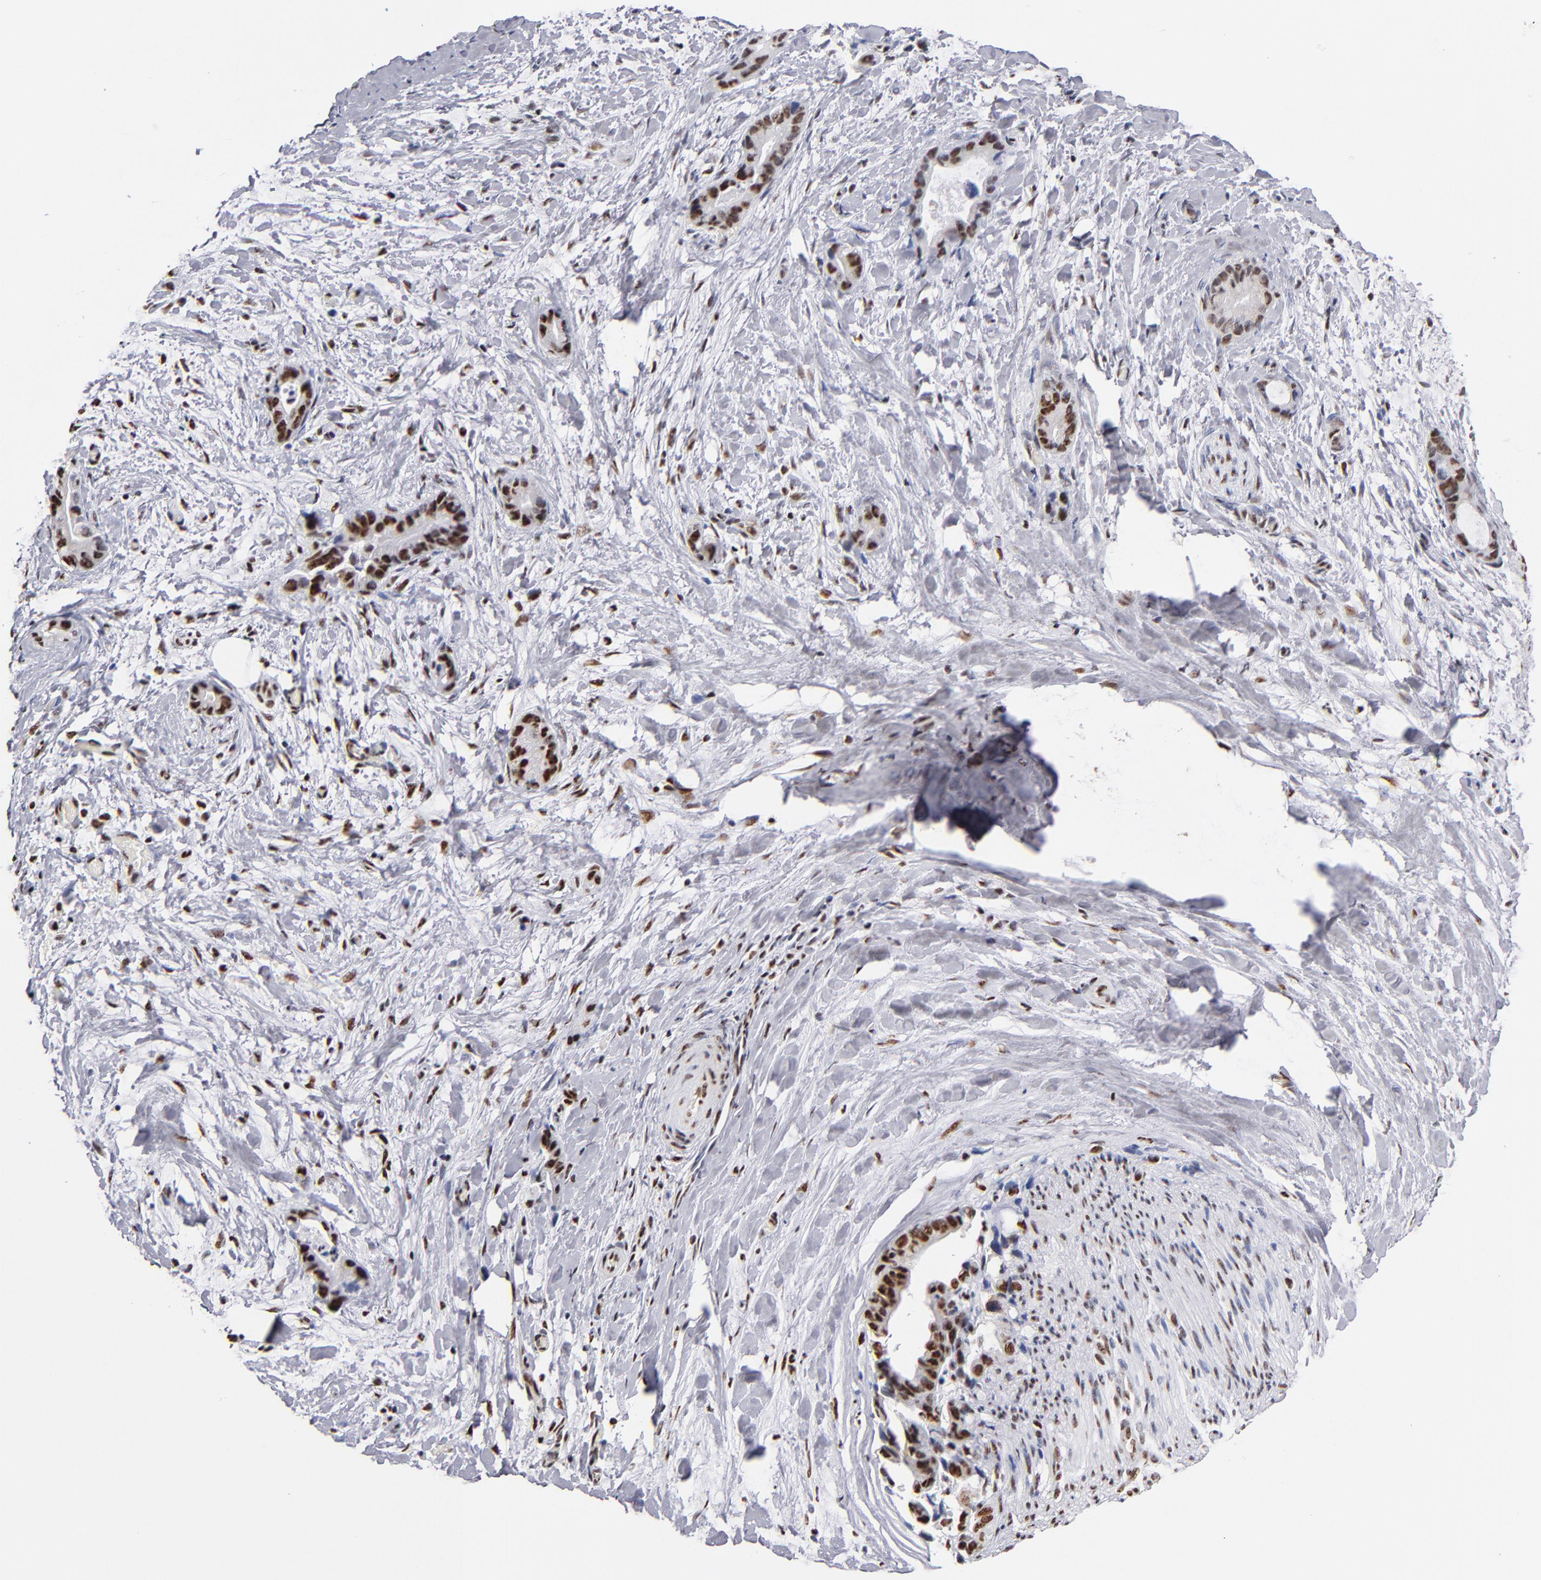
{"staining": {"intensity": "strong", "quantity": ">75%", "location": "nuclear"}, "tissue": "liver cancer", "cell_type": "Tumor cells", "image_type": "cancer", "snomed": [{"axis": "morphology", "description": "Cholangiocarcinoma"}, {"axis": "topography", "description": "Liver"}], "caption": "This is a photomicrograph of immunohistochemistry staining of liver cancer, which shows strong staining in the nuclear of tumor cells.", "gene": "MN1", "patient": {"sex": "female", "age": 55}}